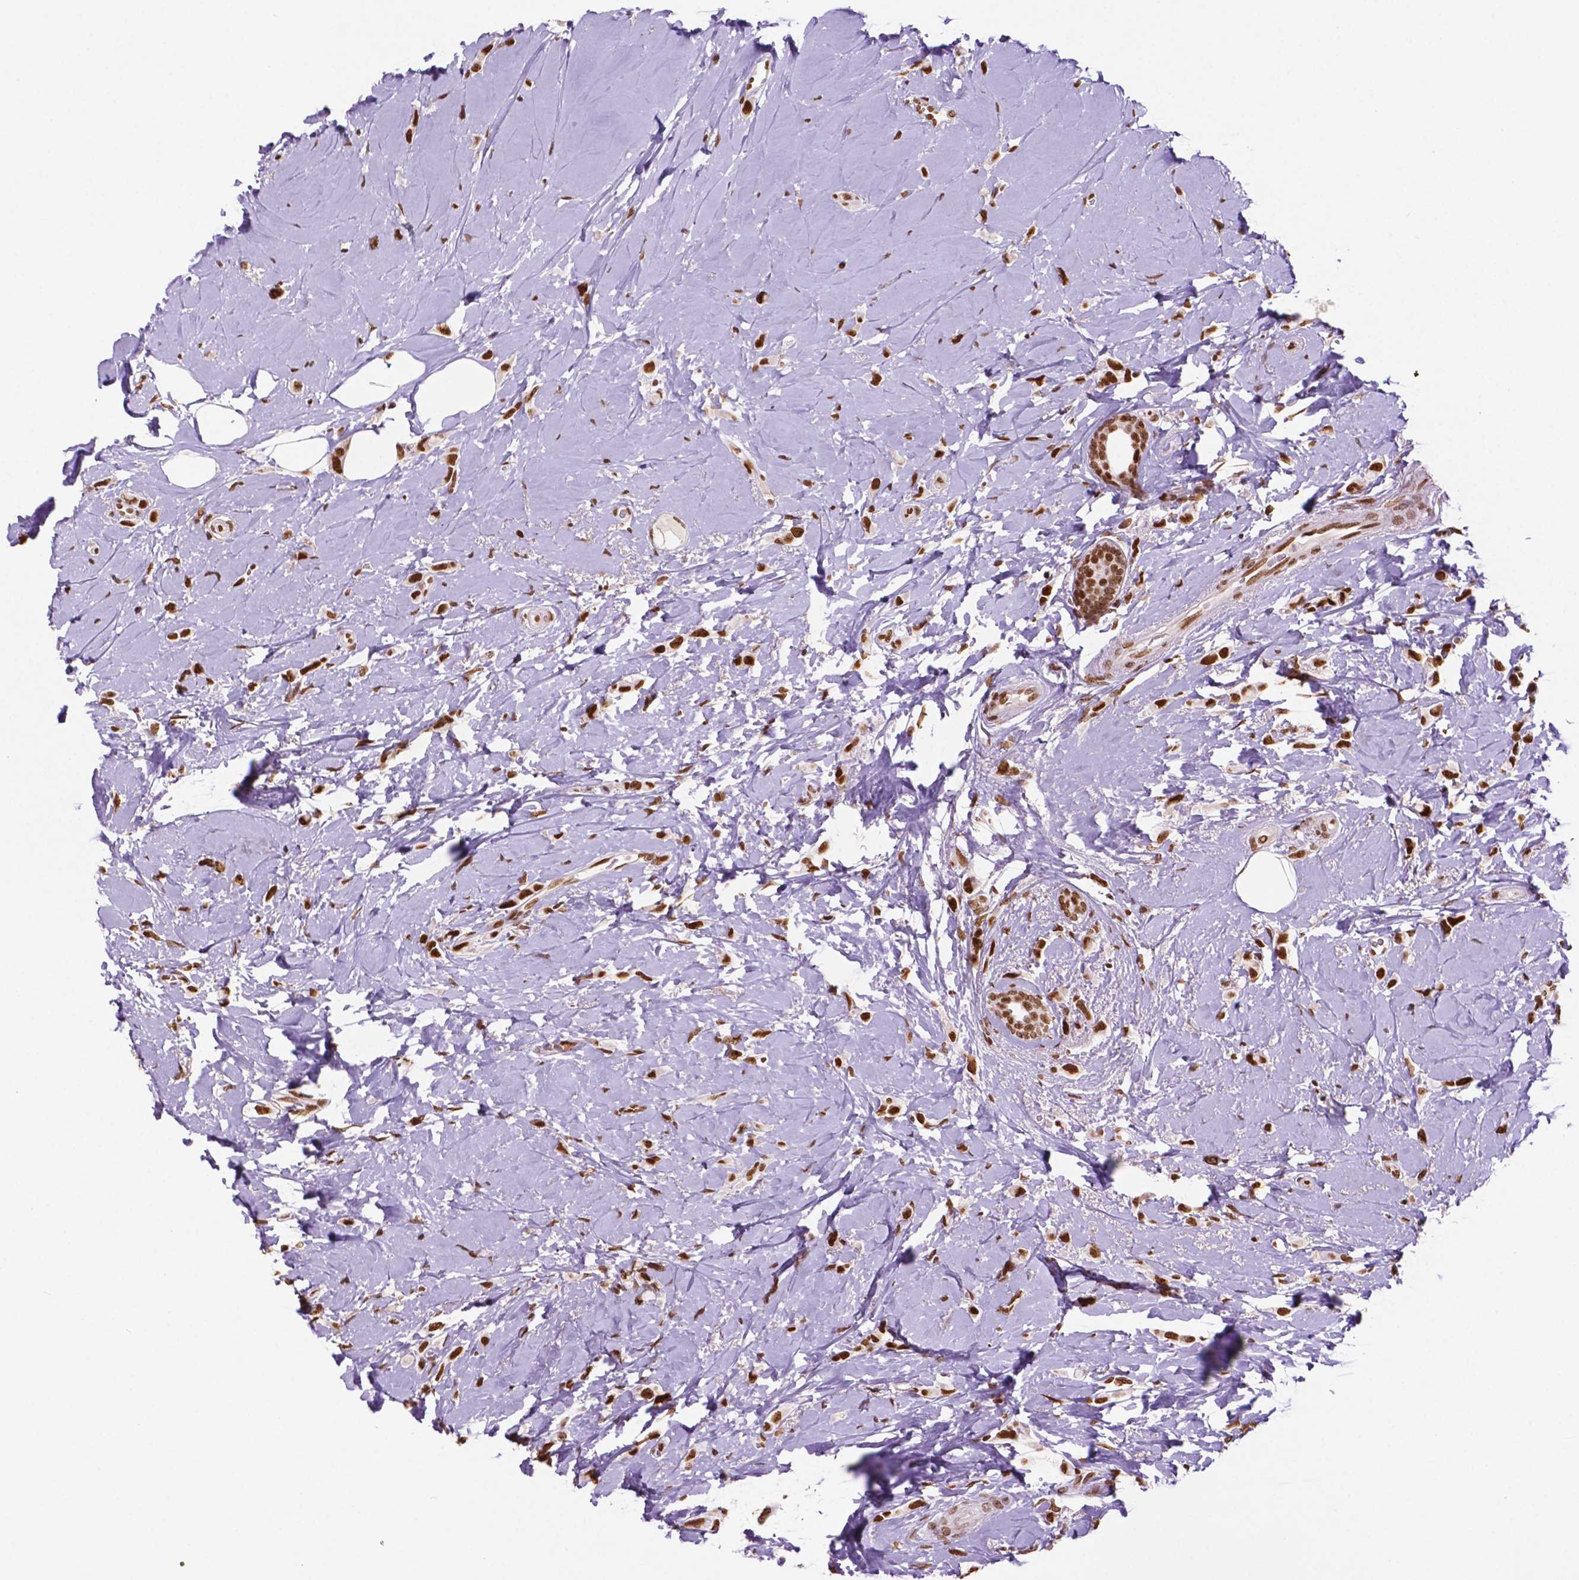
{"staining": {"intensity": "moderate", "quantity": "25%-75%", "location": "nuclear"}, "tissue": "breast cancer", "cell_type": "Tumor cells", "image_type": "cancer", "snomed": [{"axis": "morphology", "description": "Lobular carcinoma"}, {"axis": "topography", "description": "Breast"}], "caption": "Breast cancer stained with a brown dye demonstrates moderate nuclear positive staining in approximately 25%-75% of tumor cells.", "gene": "MLH1", "patient": {"sex": "female", "age": 66}}